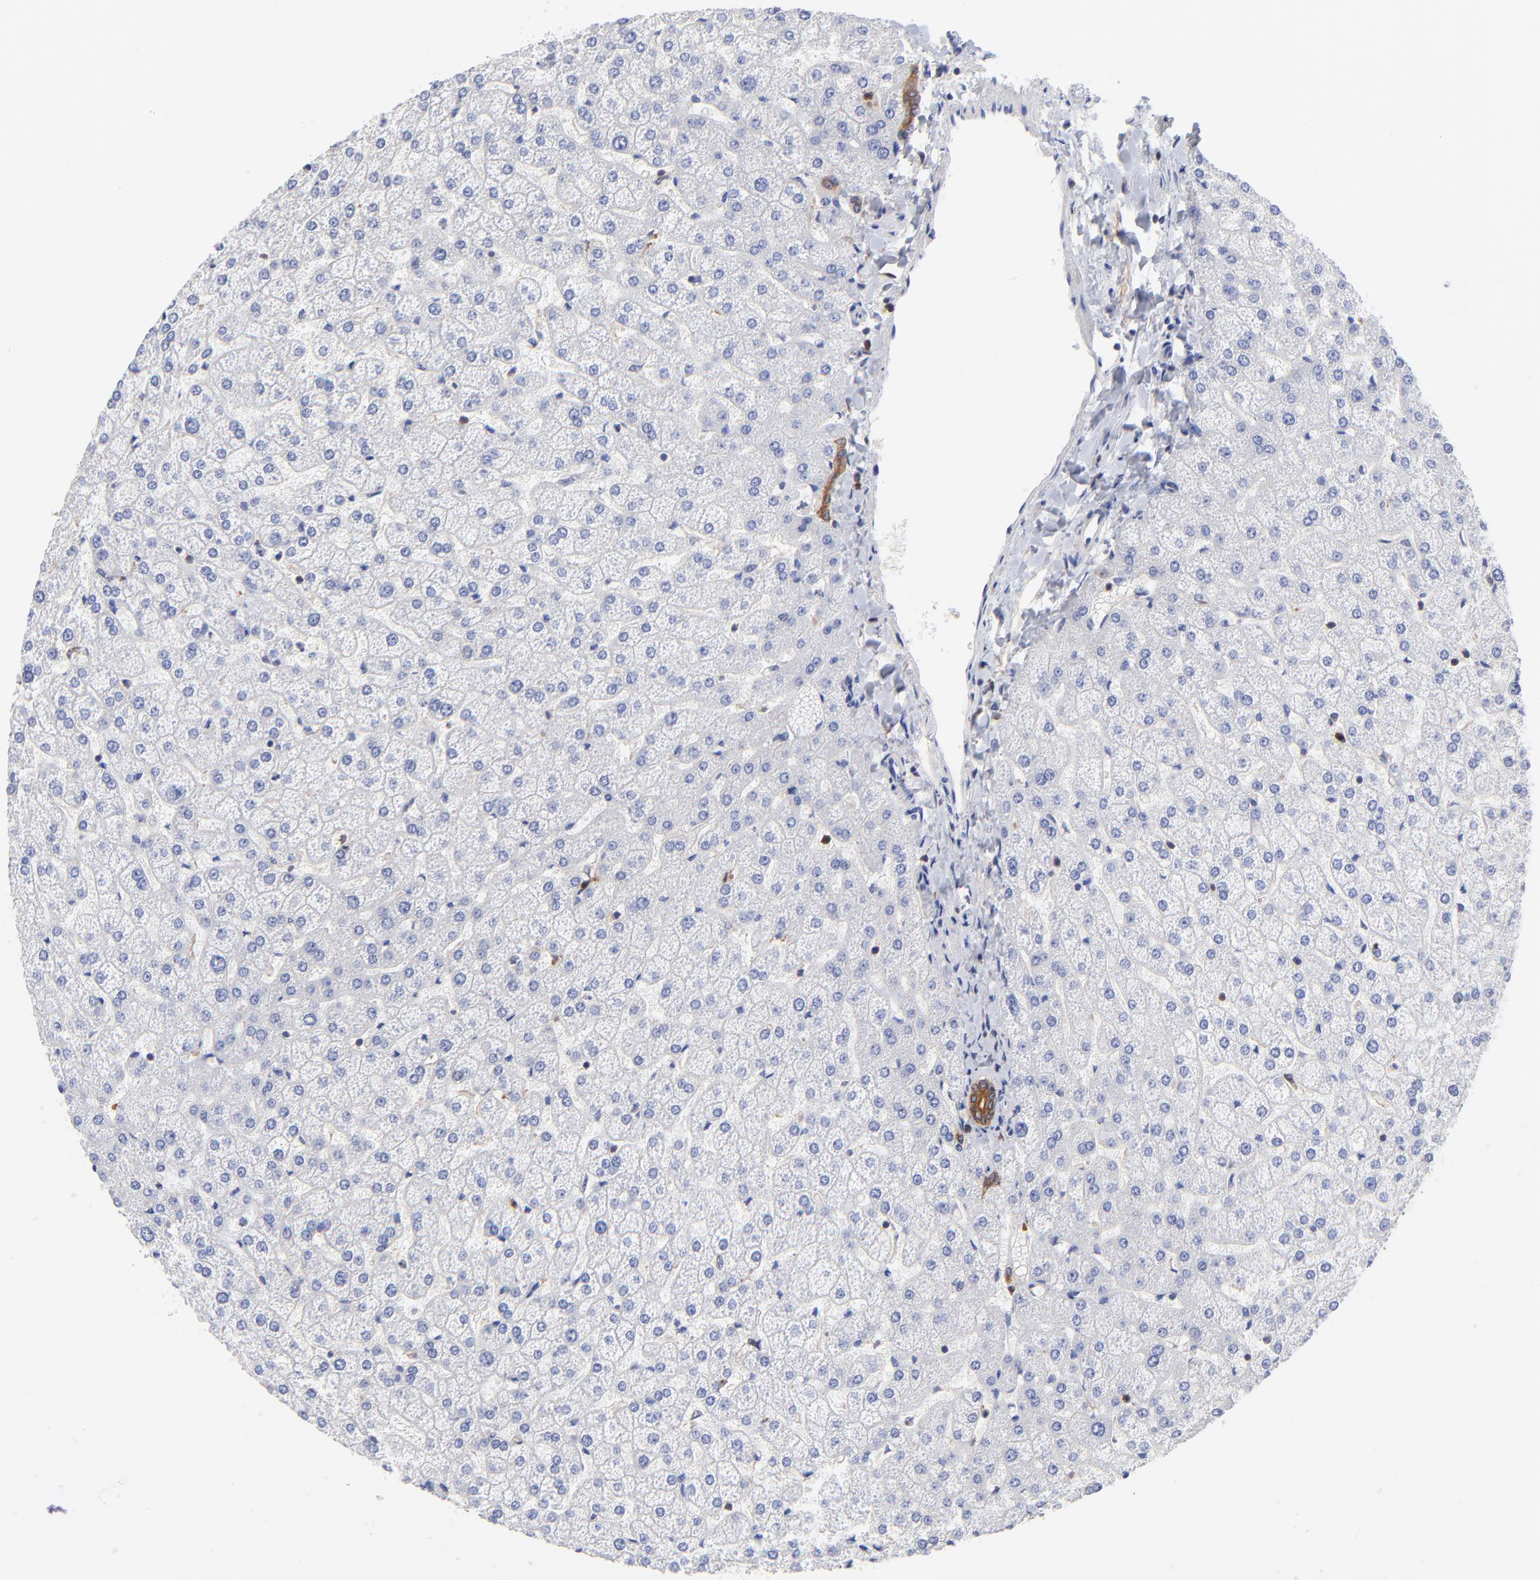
{"staining": {"intensity": "moderate", "quantity": "25%-75%", "location": "cytoplasmic/membranous"}, "tissue": "liver", "cell_type": "Cholangiocytes", "image_type": "normal", "snomed": [{"axis": "morphology", "description": "Normal tissue, NOS"}, {"axis": "topography", "description": "Liver"}], "caption": "Moderate cytoplasmic/membranous protein expression is seen in approximately 25%-75% of cholangiocytes in liver. (IHC, brightfield microscopy, high magnification).", "gene": "DCTPP1", "patient": {"sex": "female", "age": 32}}